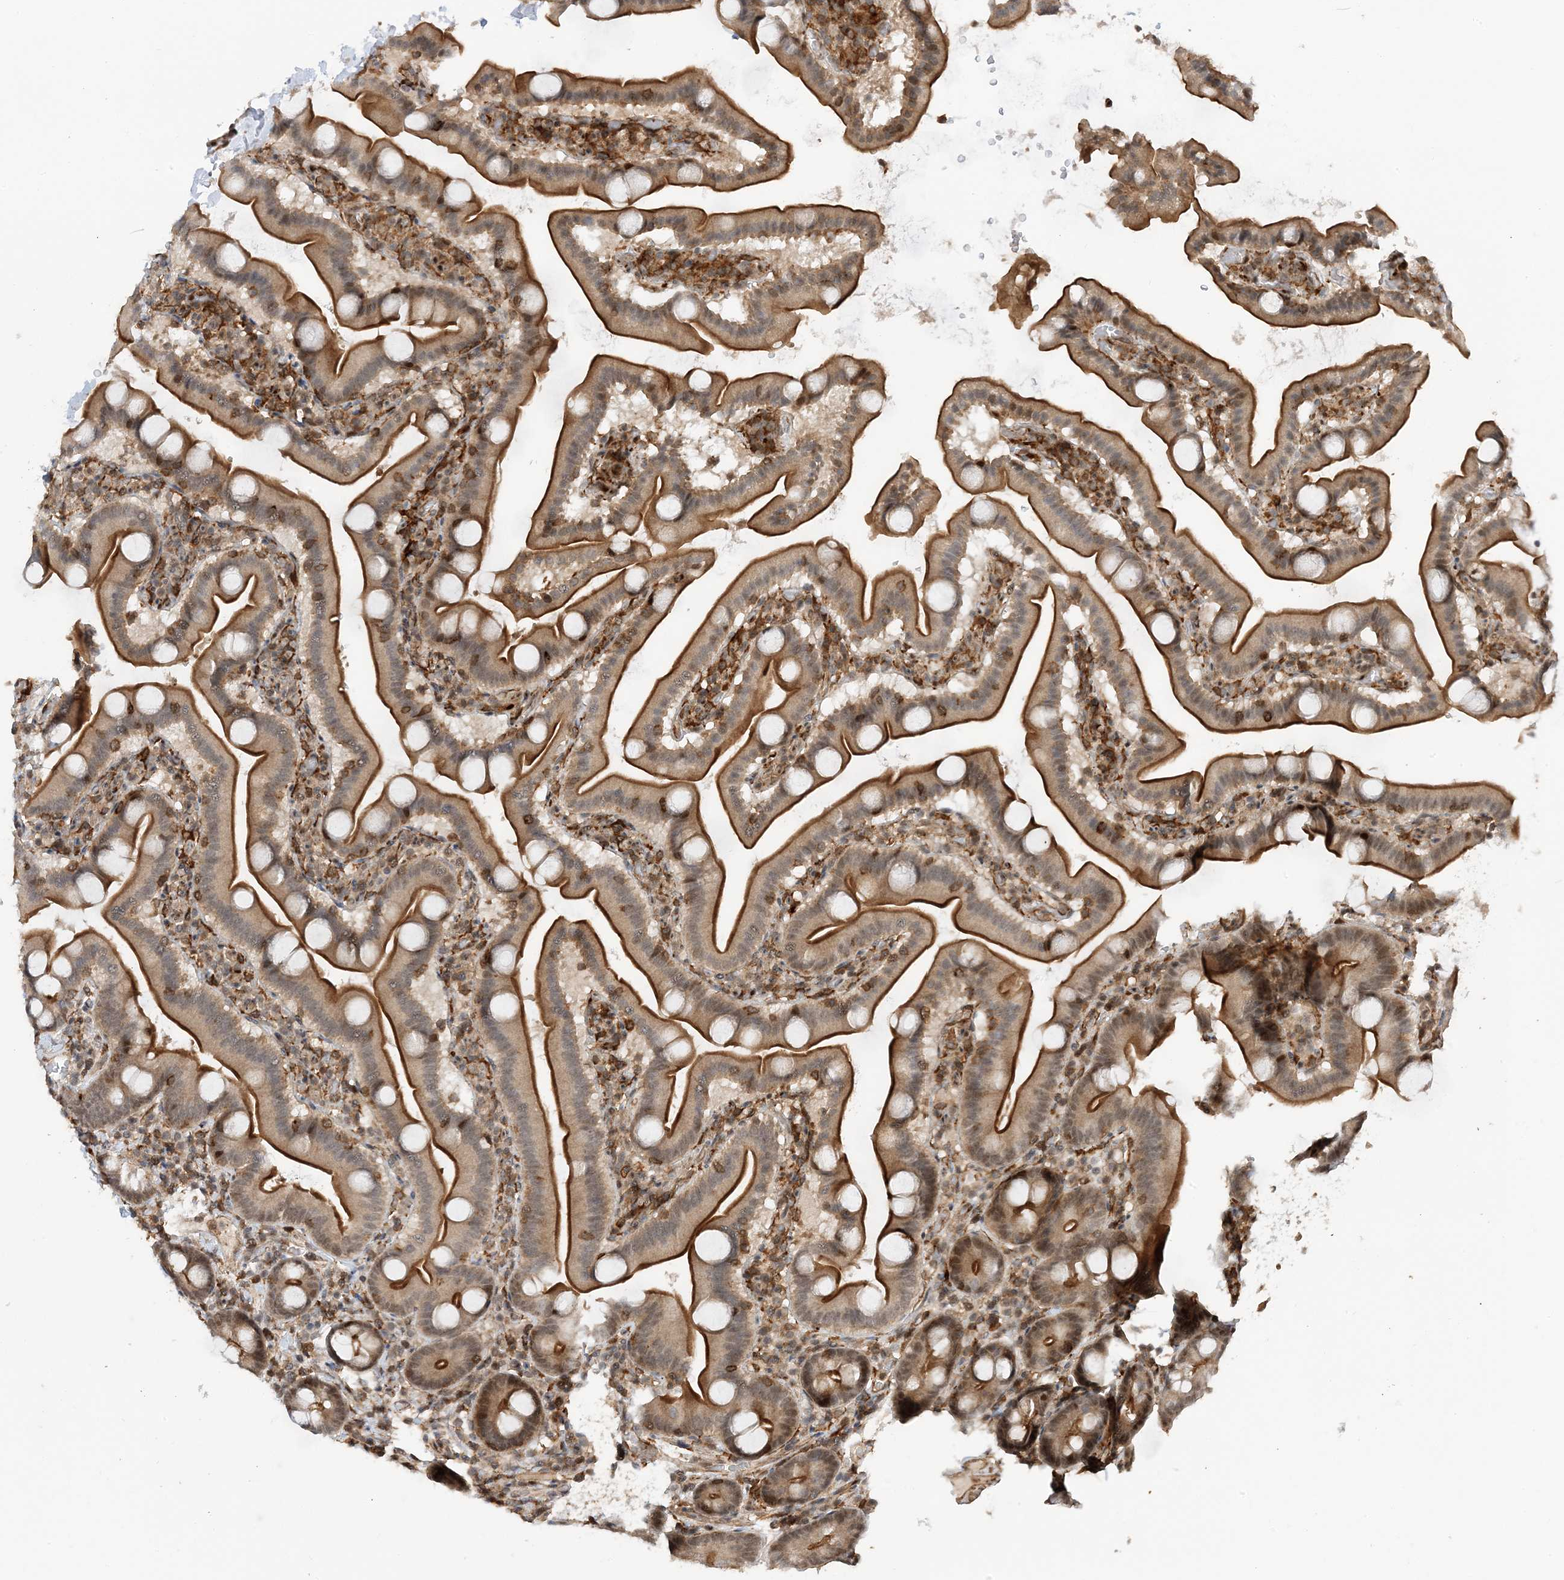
{"staining": {"intensity": "strong", "quantity": ">75%", "location": "cytoplasmic/membranous"}, "tissue": "duodenum", "cell_type": "Glandular cells", "image_type": "normal", "snomed": [{"axis": "morphology", "description": "Normal tissue, NOS"}, {"axis": "topography", "description": "Duodenum"}], "caption": "Protein expression analysis of unremarkable duodenum reveals strong cytoplasmic/membranous expression in about >75% of glandular cells. The staining was performed using DAB (3,3'-diaminobenzidine) to visualize the protein expression in brown, while the nuclei were stained in blue with hematoxylin (Magnification: 20x).", "gene": "TATDN3", "patient": {"sex": "male", "age": 55}}